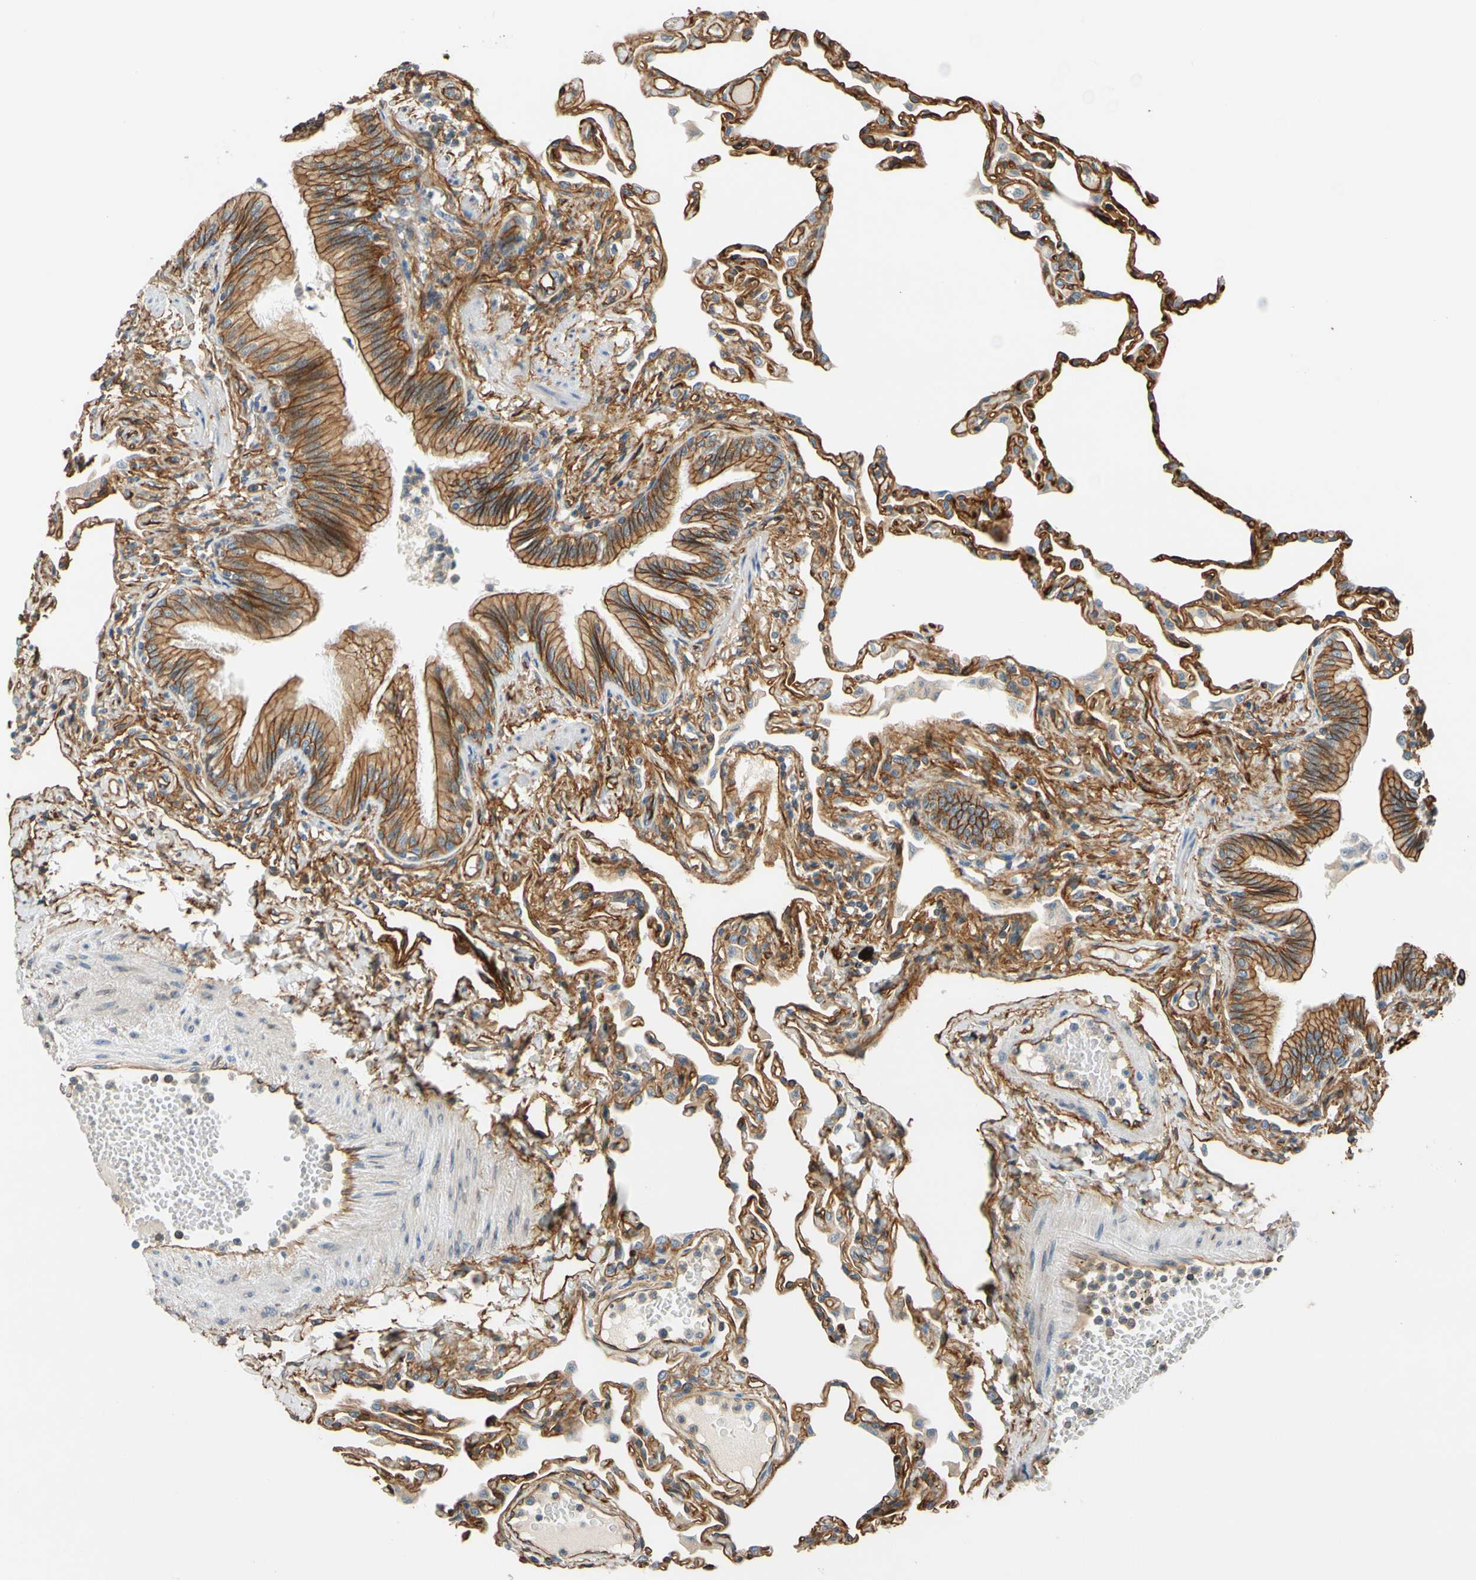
{"staining": {"intensity": "strong", "quantity": ">75%", "location": "cytoplasmic/membranous"}, "tissue": "lung", "cell_type": "Alveolar cells", "image_type": "normal", "snomed": [{"axis": "morphology", "description": "Normal tissue, NOS"}, {"axis": "topography", "description": "Lung"}], "caption": "Immunohistochemical staining of benign lung shows high levels of strong cytoplasmic/membranous staining in approximately >75% of alveolar cells.", "gene": "SPTAN1", "patient": {"sex": "female", "age": 49}}